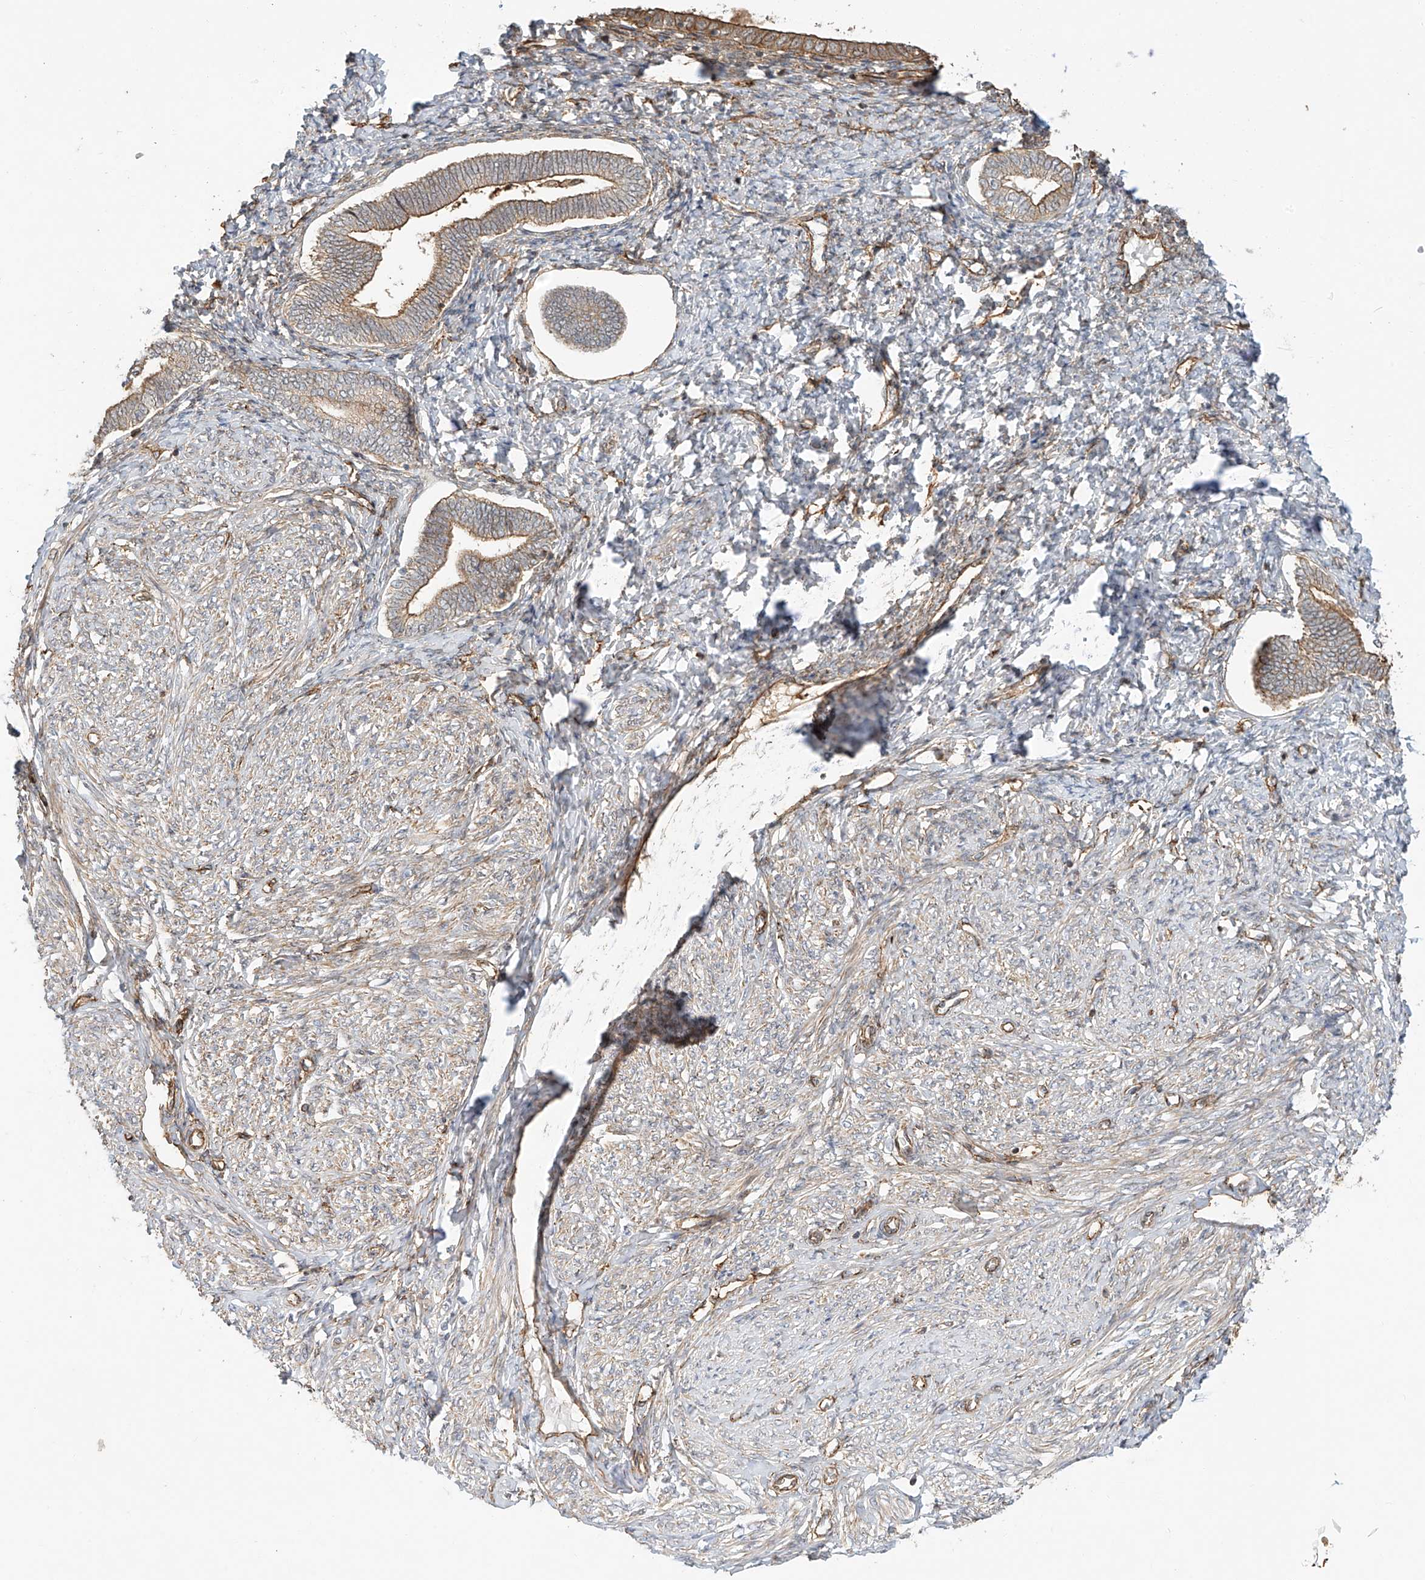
{"staining": {"intensity": "moderate", "quantity": ">75%", "location": "cytoplasmic/membranous"}, "tissue": "endometrium", "cell_type": "Cells in endometrial stroma", "image_type": "normal", "snomed": [{"axis": "morphology", "description": "Normal tissue, NOS"}, {"axis": "topography", "description": "Endometrium"}], "caption": "This image reveals IHC staining of normal human endometrium, with medium moderate cytoplasmic/membranous staining in about >75% of cells in endometrial stroma.", "gene": "CSMD3", "patient": {"sex": "female", "age": 72}}